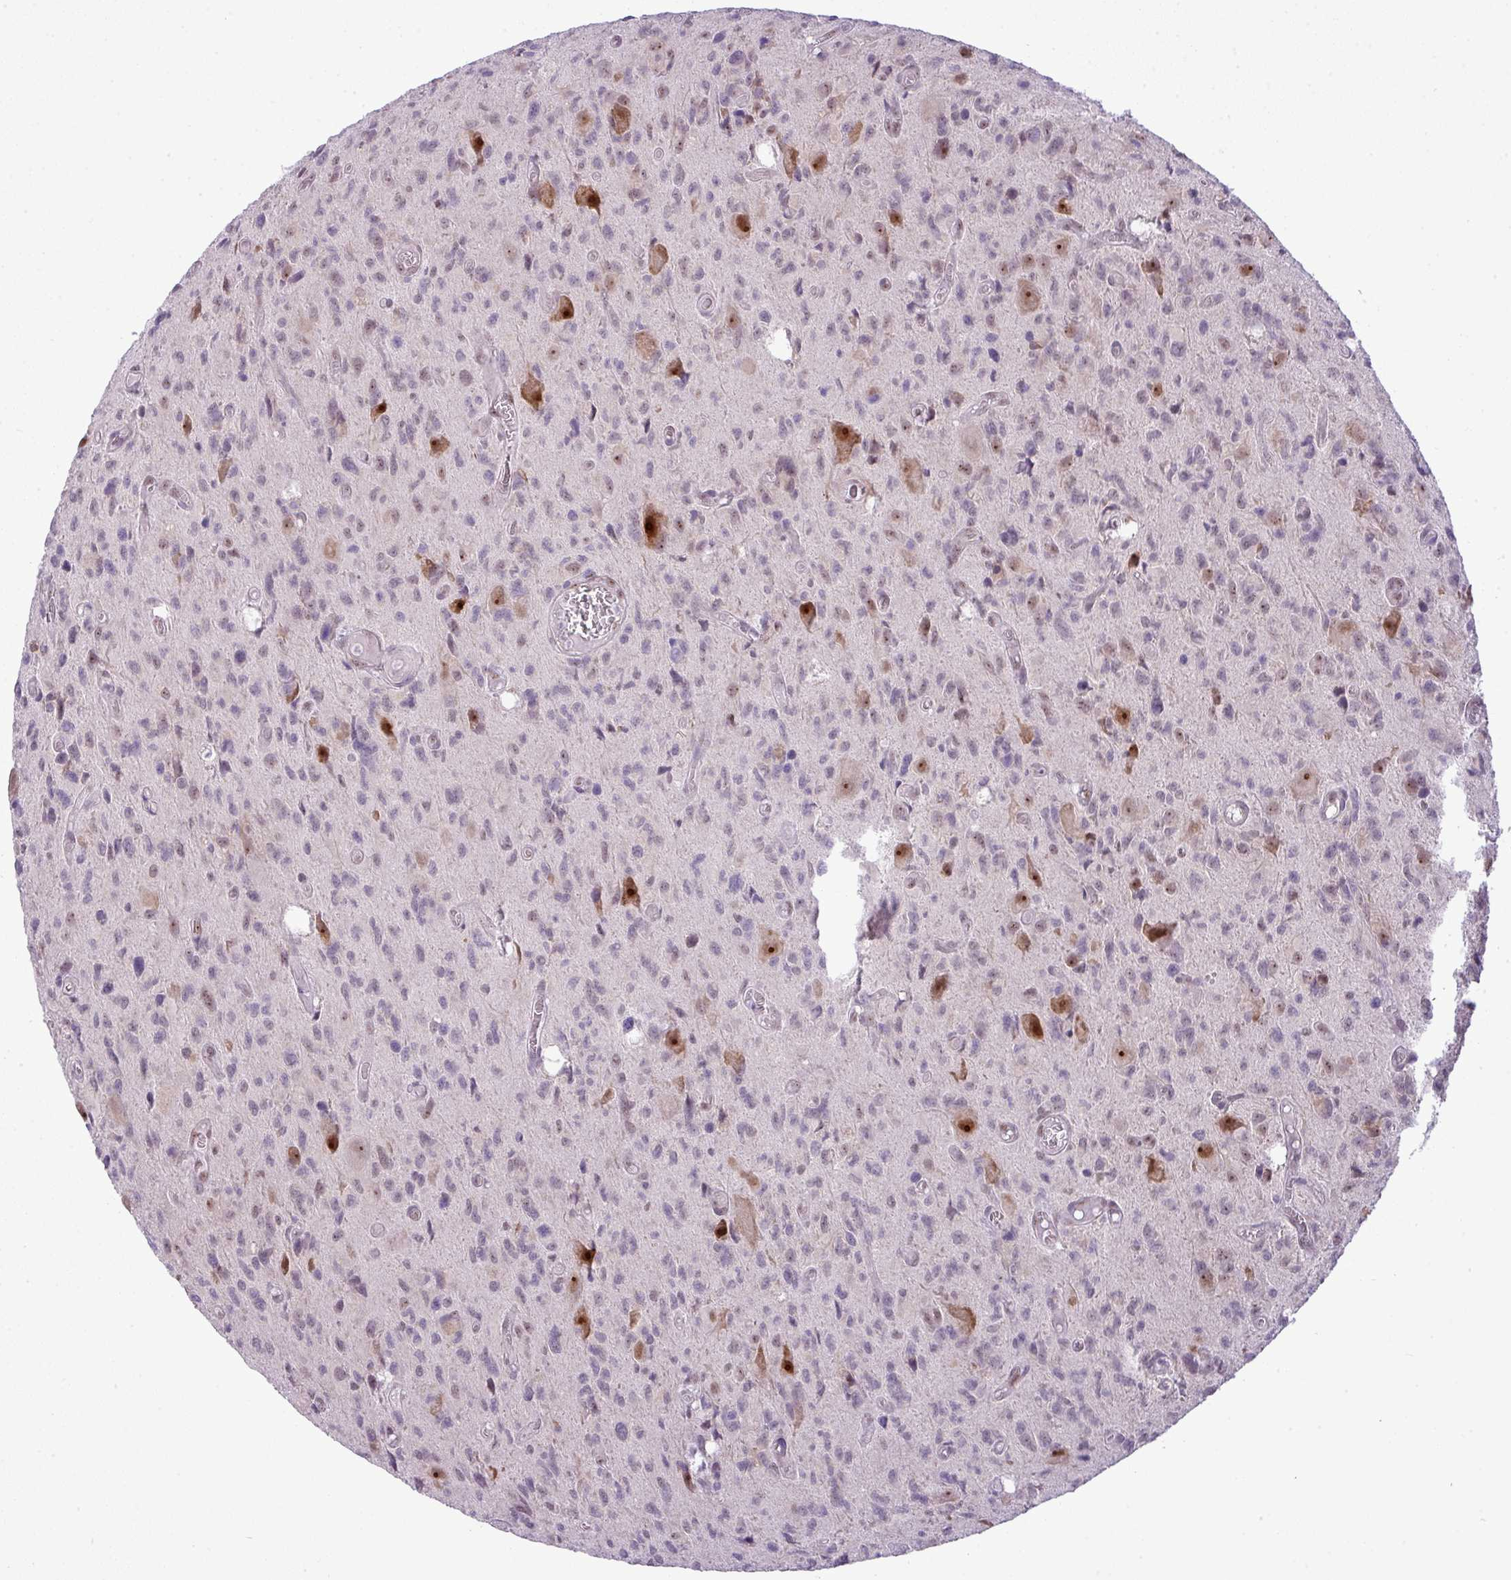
{"staining": {"intensity": "weak", "quantity": "<25%", "location": "nuclear"}, "tissue": "glioma", "cell_type": "Tumor cells", "image_type": "cancer", "snomed": [{"axis": "morphology", "description": "Glioma, malignant, High grade"}, {"axis": "topography", "description": "Brain"}], "caption": "This is an IHC micrograph of malignant glioma (high-grade). There is no staining in tumor cells.", "gene": "MAK16", "patient": {"sex": "male", "age": 76}}